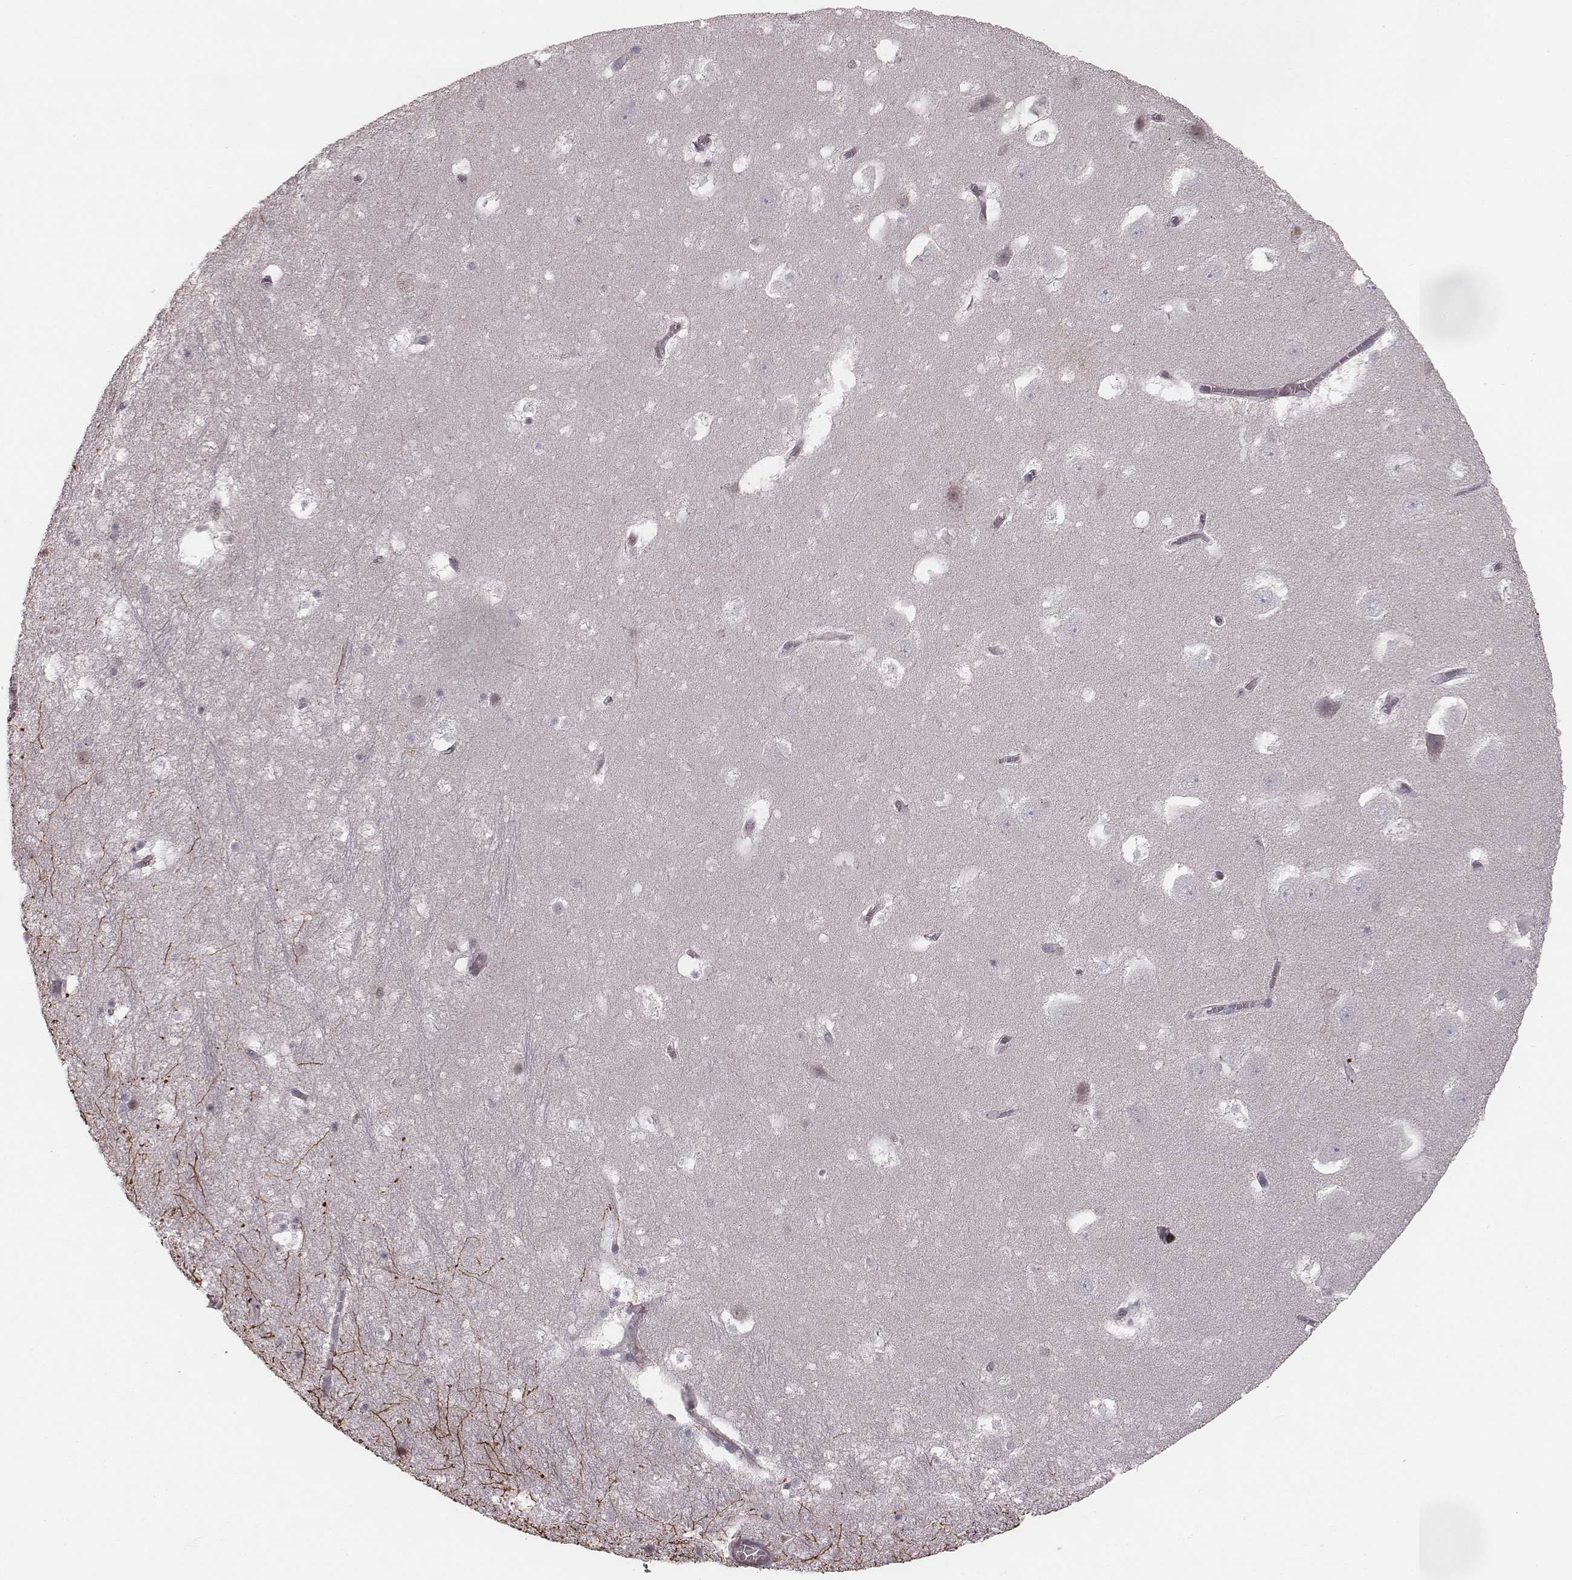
{"staining": {"intensity": "strong", "quantity": "<25%", "location": "cytoplasmic/membranous"}, "tissue": "hippocampus", "cell_type": "Glial cells", "image_type": "normal", "snomed": [{"axis": "morphology", "description": "Normal tissue, NOS"}, {"axis": "topography", "description": "Hippocampus"}], "caption": "This image displays immunohistochemistry (IHC) staining of benign hippocampus, with medium strong cytoplasmic/membranous staining in about <25% of glial cells.", "gene": "SLC7A4", "patient": {"sex": "male", "age": 45}}